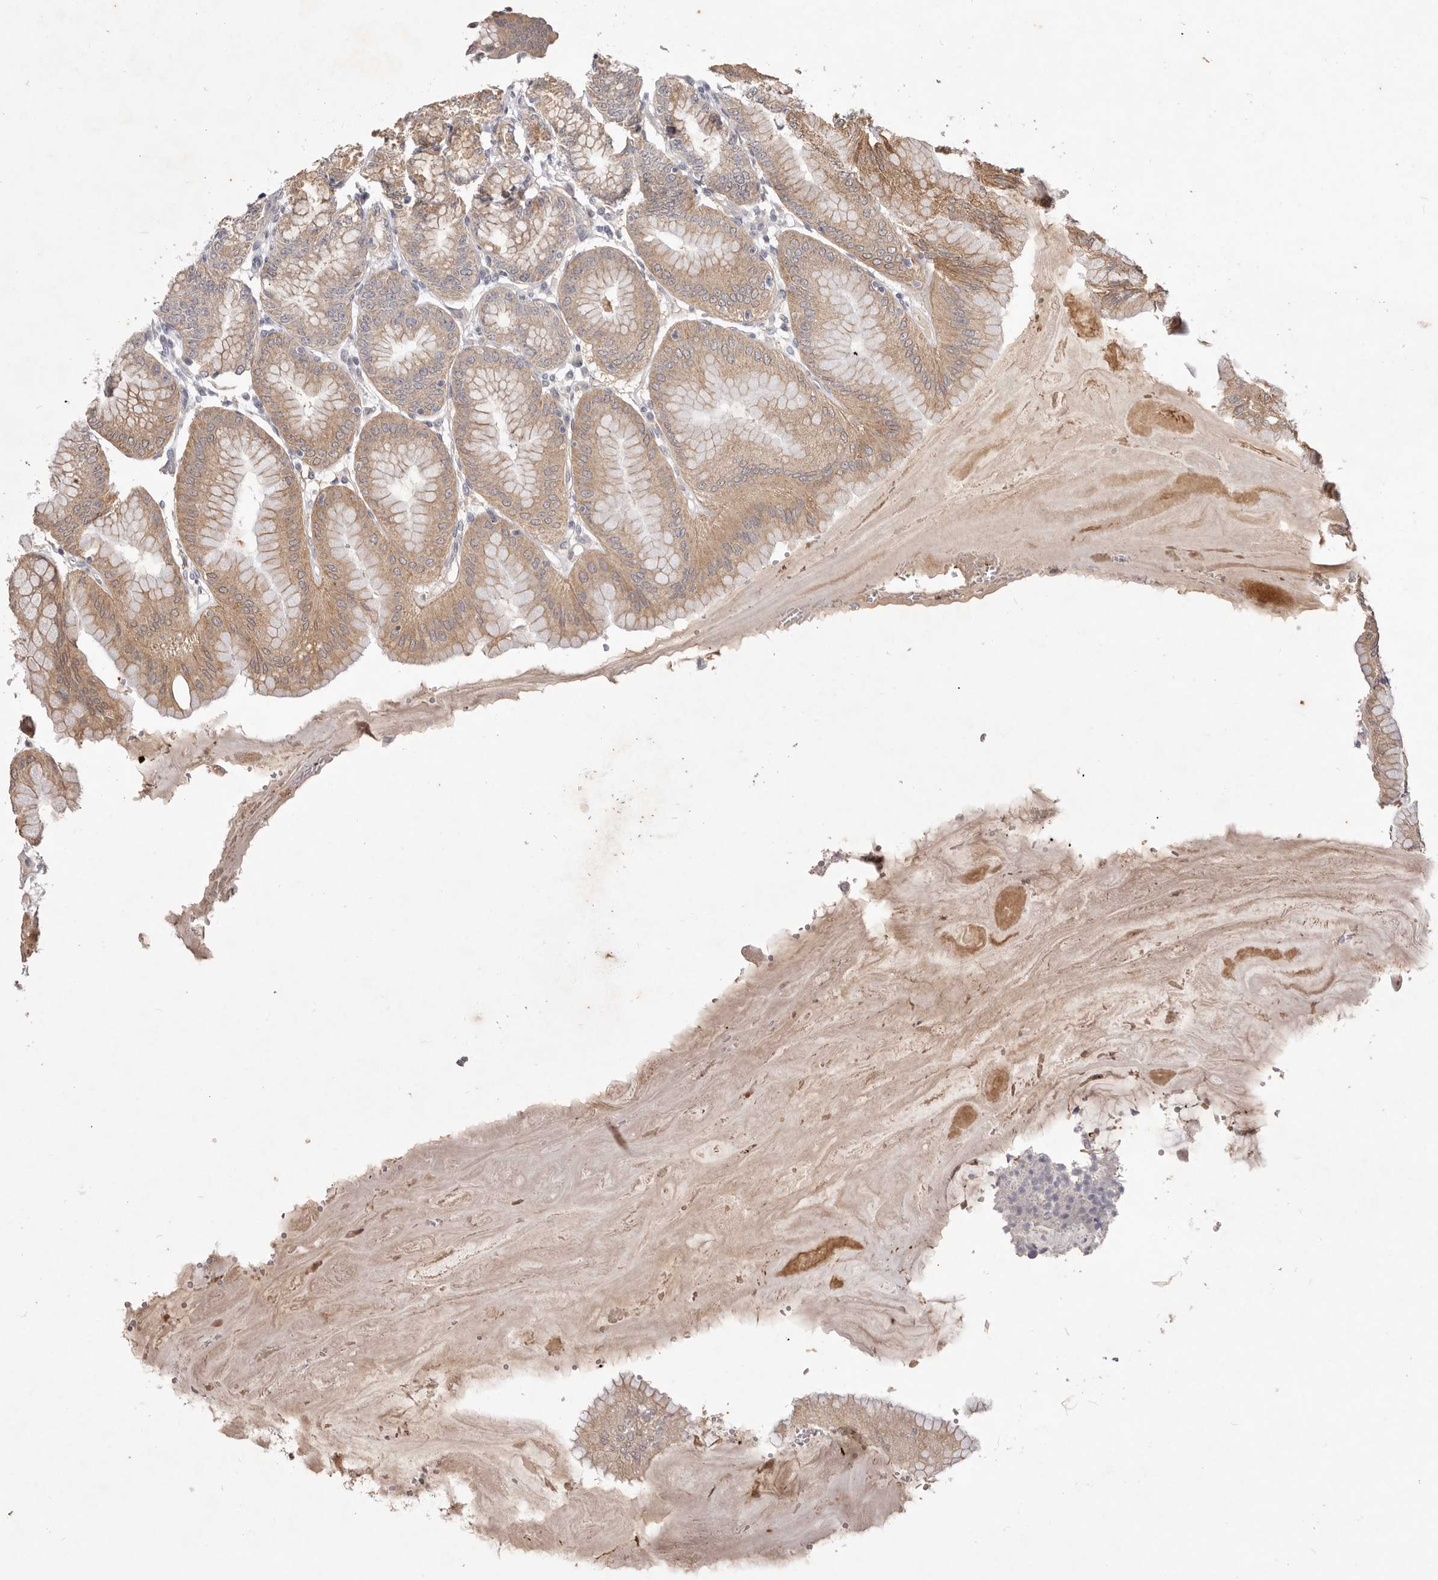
{"staining": {"intensity": "moderate", "quantity": "<25%", "location": "cytoplasmic/membranous"}, "tissue": "stomach", "cell_type": "Glandular cells", "image_type": "normal", "snomed": [{"axis": "morphology", "description": "Normal tissue, NOS"}, {"axis": "topography", "description": "Stomach, lower"}], "caption": "The photomicrograph displays staining of benign stomach, revealing moderate cytoplasmic/membranous protein positivity (brown color) within glandular cells.", "gene": "GARNL3", "patient": {"sex": "male", "age": 71}}